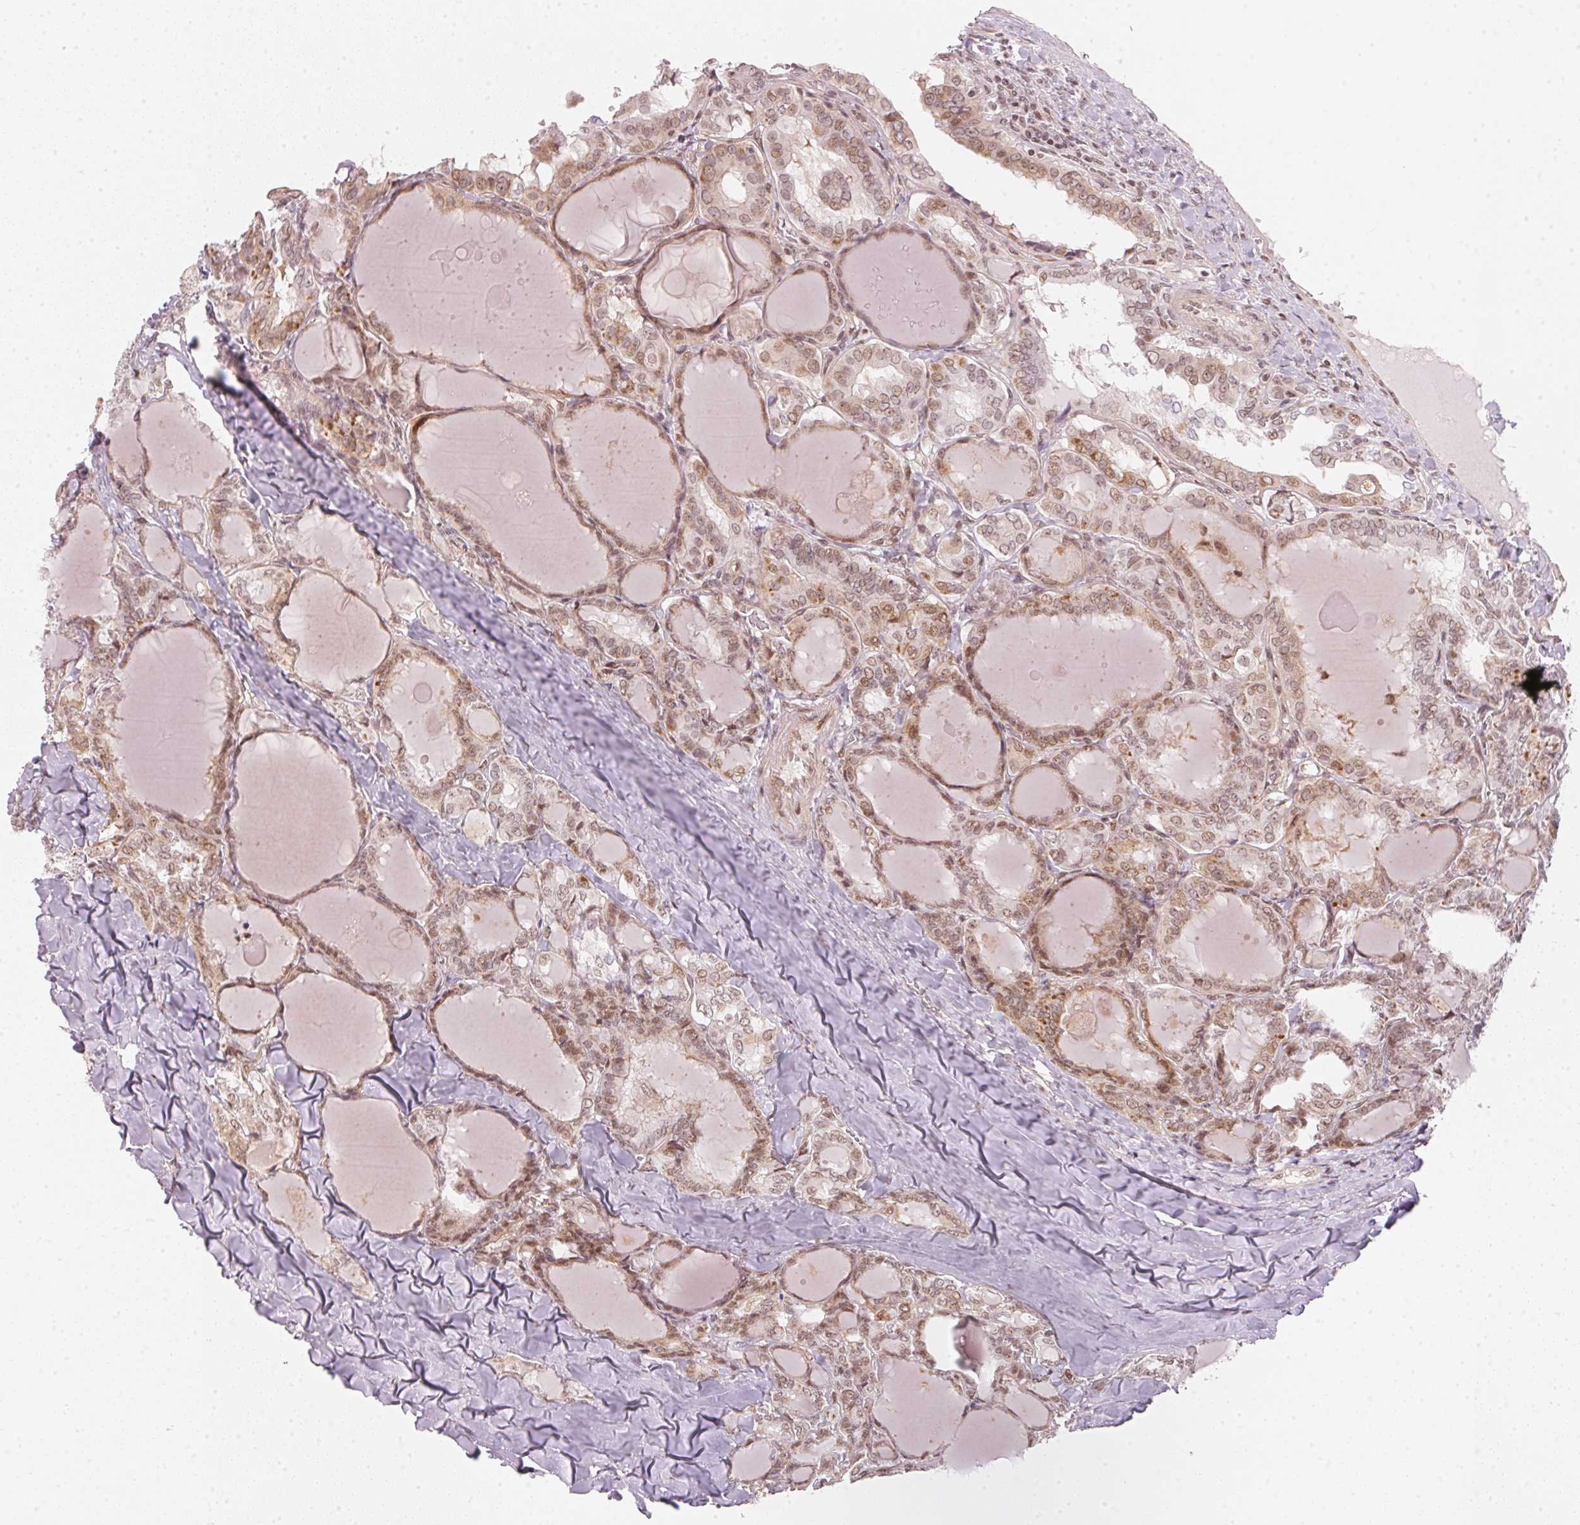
{"staining": {"intensity": "moderate", "quantity": ">75%", "location": "cytoplasmic/membranous,nuclear"}, "tissue": "thyroid cancer", "cell_type": "Tumor cells", "image_type": "cancer", "snomed": [{"axis": "morphology", "description": "Papillary adenocarcinoma, NOS"}, {"axis": "topography", "description": "Thyroid gland"}], "caption": "Thyroid cancer (papillary adenocarcinoma) tissue shows moderate cytoplasmic/membranous and nuclear expression in approximately >75% of tumor cells (brown staining indicates protein expression, while blue staining denotes nuclei).", "gene": "KAT6A", "patient": {"sex": "female", "age": 46}}